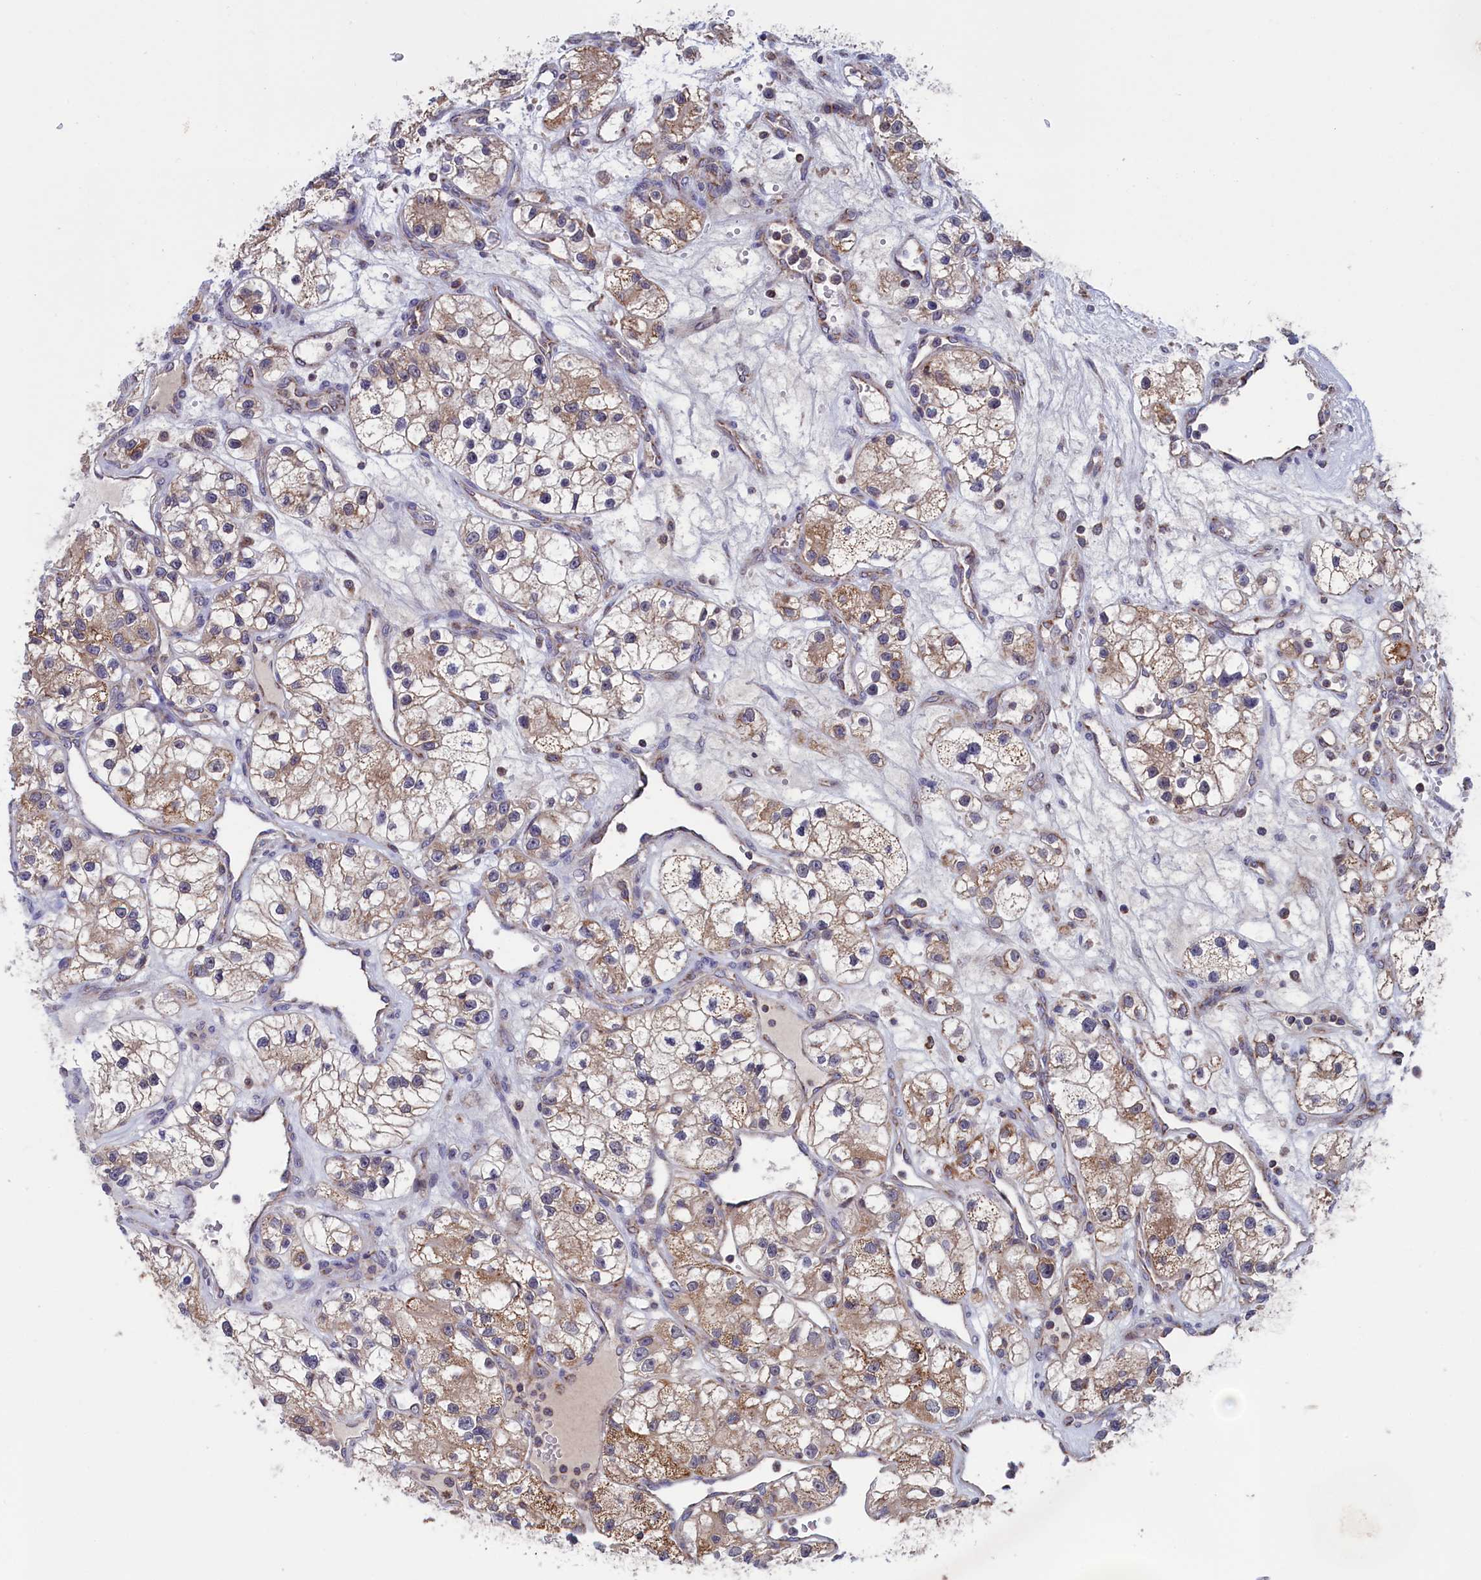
{"staining": {"intensity": "weak", "quantity": "25%-75%", "location": "cytoplasmic/membranous"}, "tissue": "renal cancer", "cell_type": "Tumor cells", "image_type": "cancer", "snomed": [{"axis": "morphology", "description": "Adenocarcinoma, NOS"}, {"axis": "topography", "description": "Kidney"}], "caption": "DAB immunohistochemical staining of renal cancer demonstrates weak cytoplasmic/membranous protein staining in about 25%-75% of tumor cells.", "gene": "TIMM44", "patient": {"sex": "female", "age": 57}}